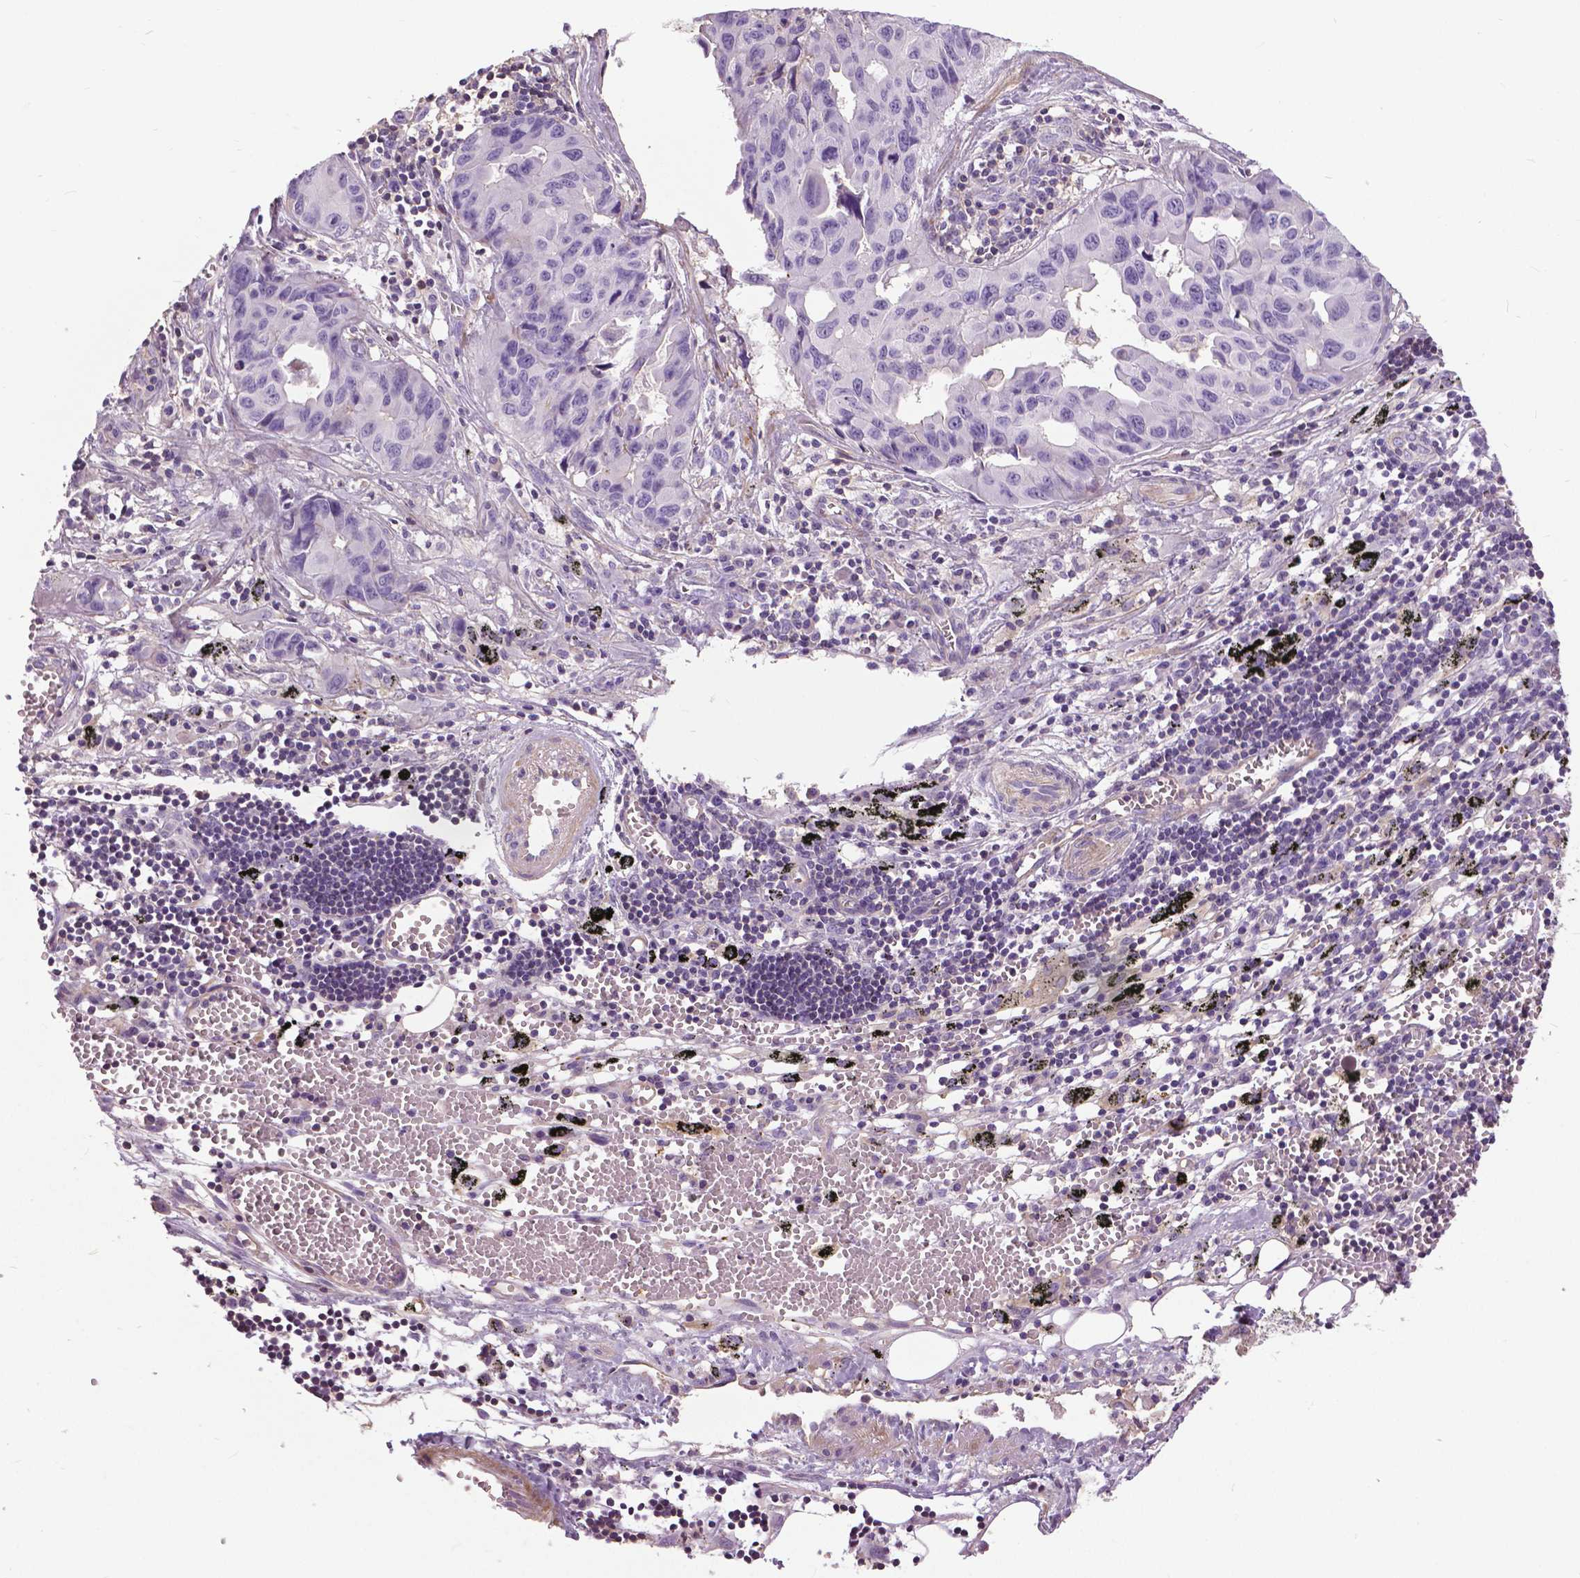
{"staining": {"intensity": "negative", "quantity": "none", "location": "none"}, "tissue": "lung cancer", "cell_type": "Tumor cells", "image_type": "cancer", "snomed": [{"axis": "morphology", "description": "Adenocarcinoma, NOS"}, {"axis": "topography", "description": "Lymph node"}, {"axis": "topography", "description": "Lung"}], "caption": "DAB (3,3'-diaminobenzidine) immunohistochemical staining of human lung cancer (adenocarcinoma) demonstrates no significant expression in tumor cells.", "gene": "ANXA13", "patient": {"sex": "male", "age": 64}}